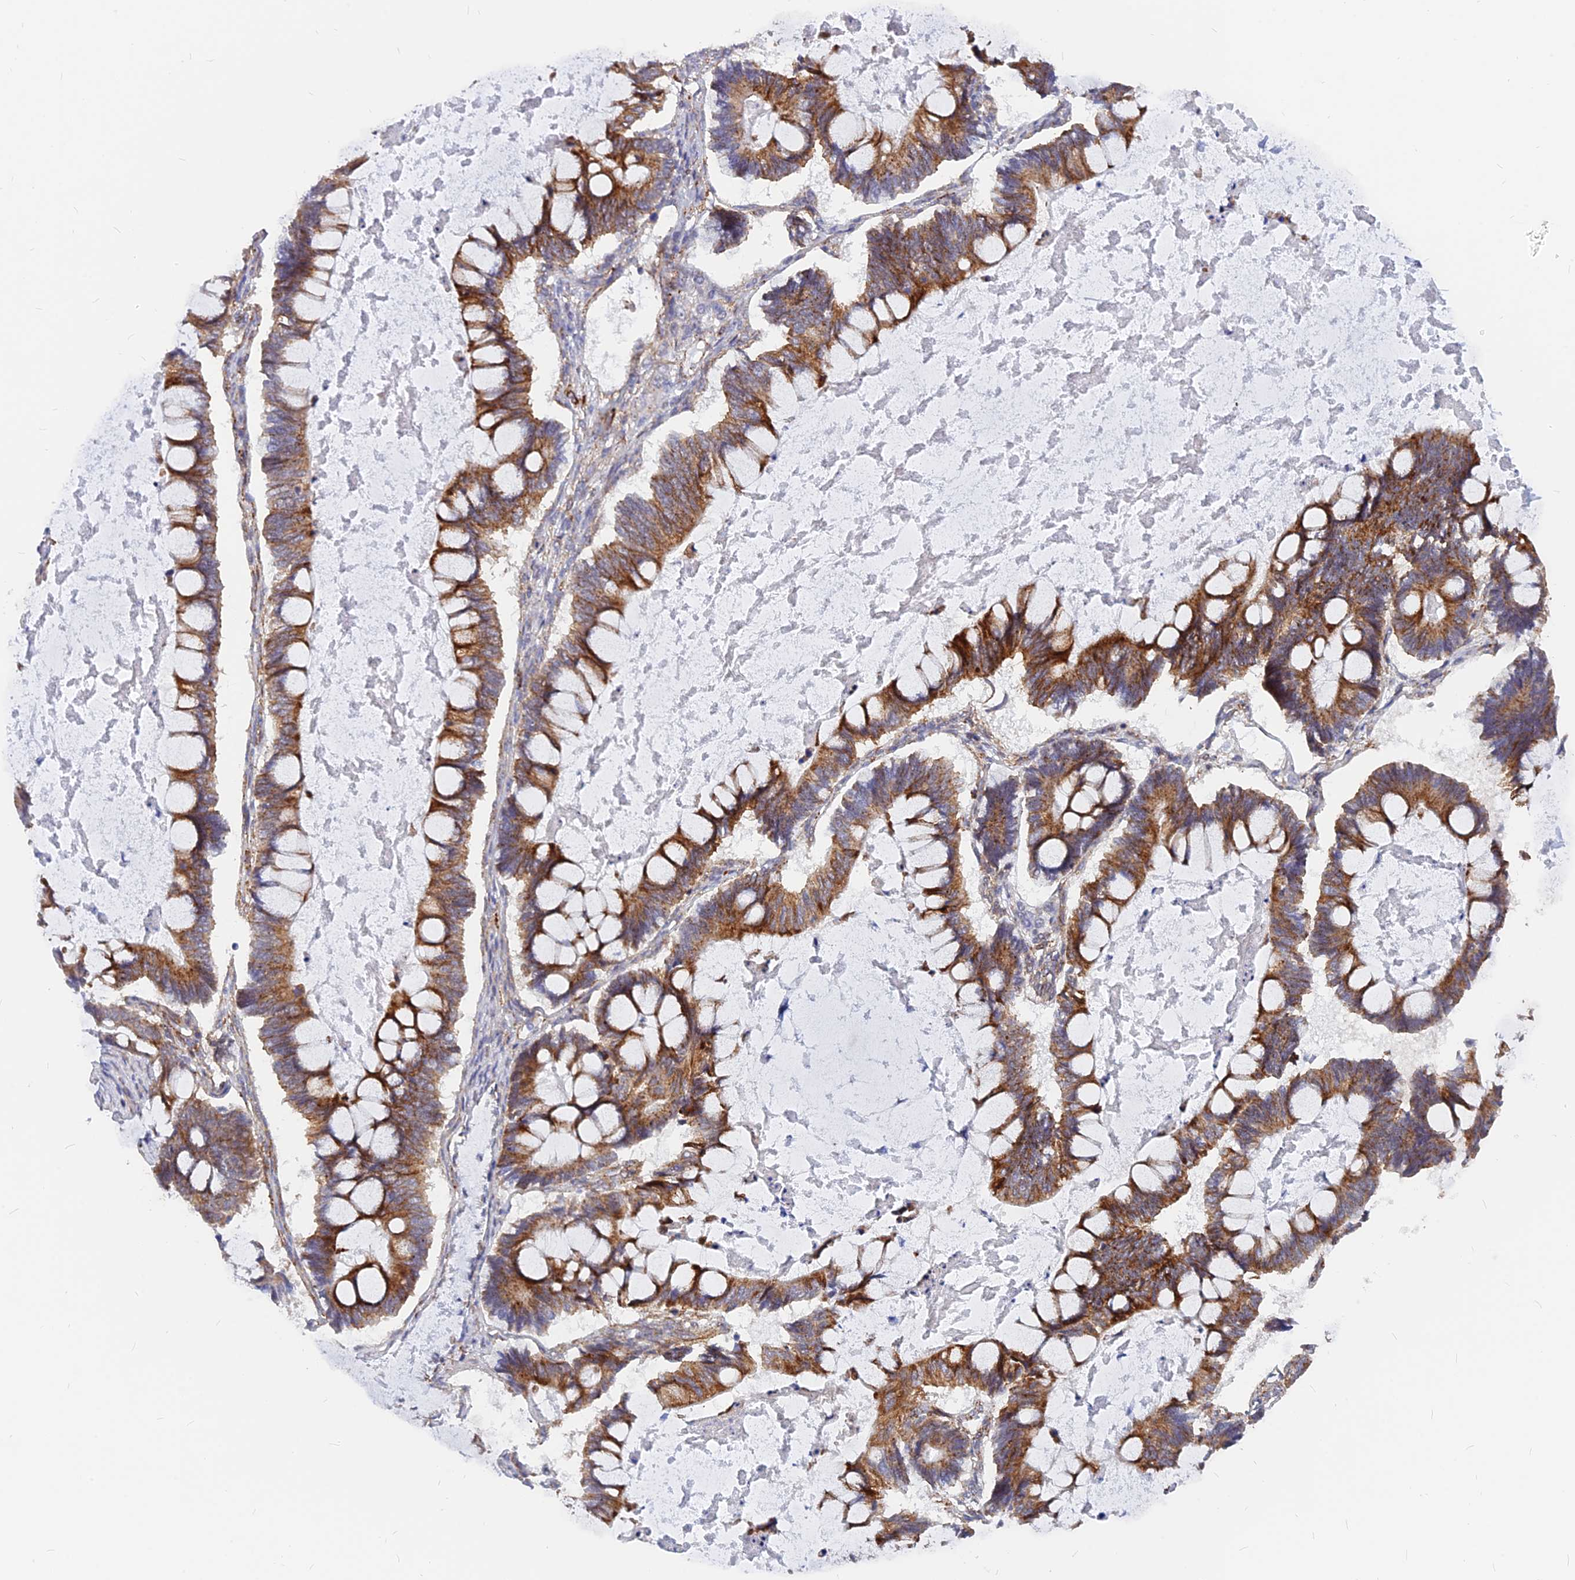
{"staining": {"intensity": "strong", "quantity": ">75%", "location": "cytoplasmic/membranous"}, "tissue": "ovarian cancer", "cell_type": "Tumor cells", "image_type": "cancer", "snomed": [{"axis": "morphology", "description": "Cystadenocarcinoma, mucinous, NOS"}, {"axis": "topography", "description": "Ovary"}], "caption": "A micrograph showing strong cytoplasmic/membranous positivity in about >75% of tumor cells in ovarian cancer, as visualized by brown immunohistochemical staining.", "gene": "VSTM2L", "patient": {"sex": "female", "age": 61}}